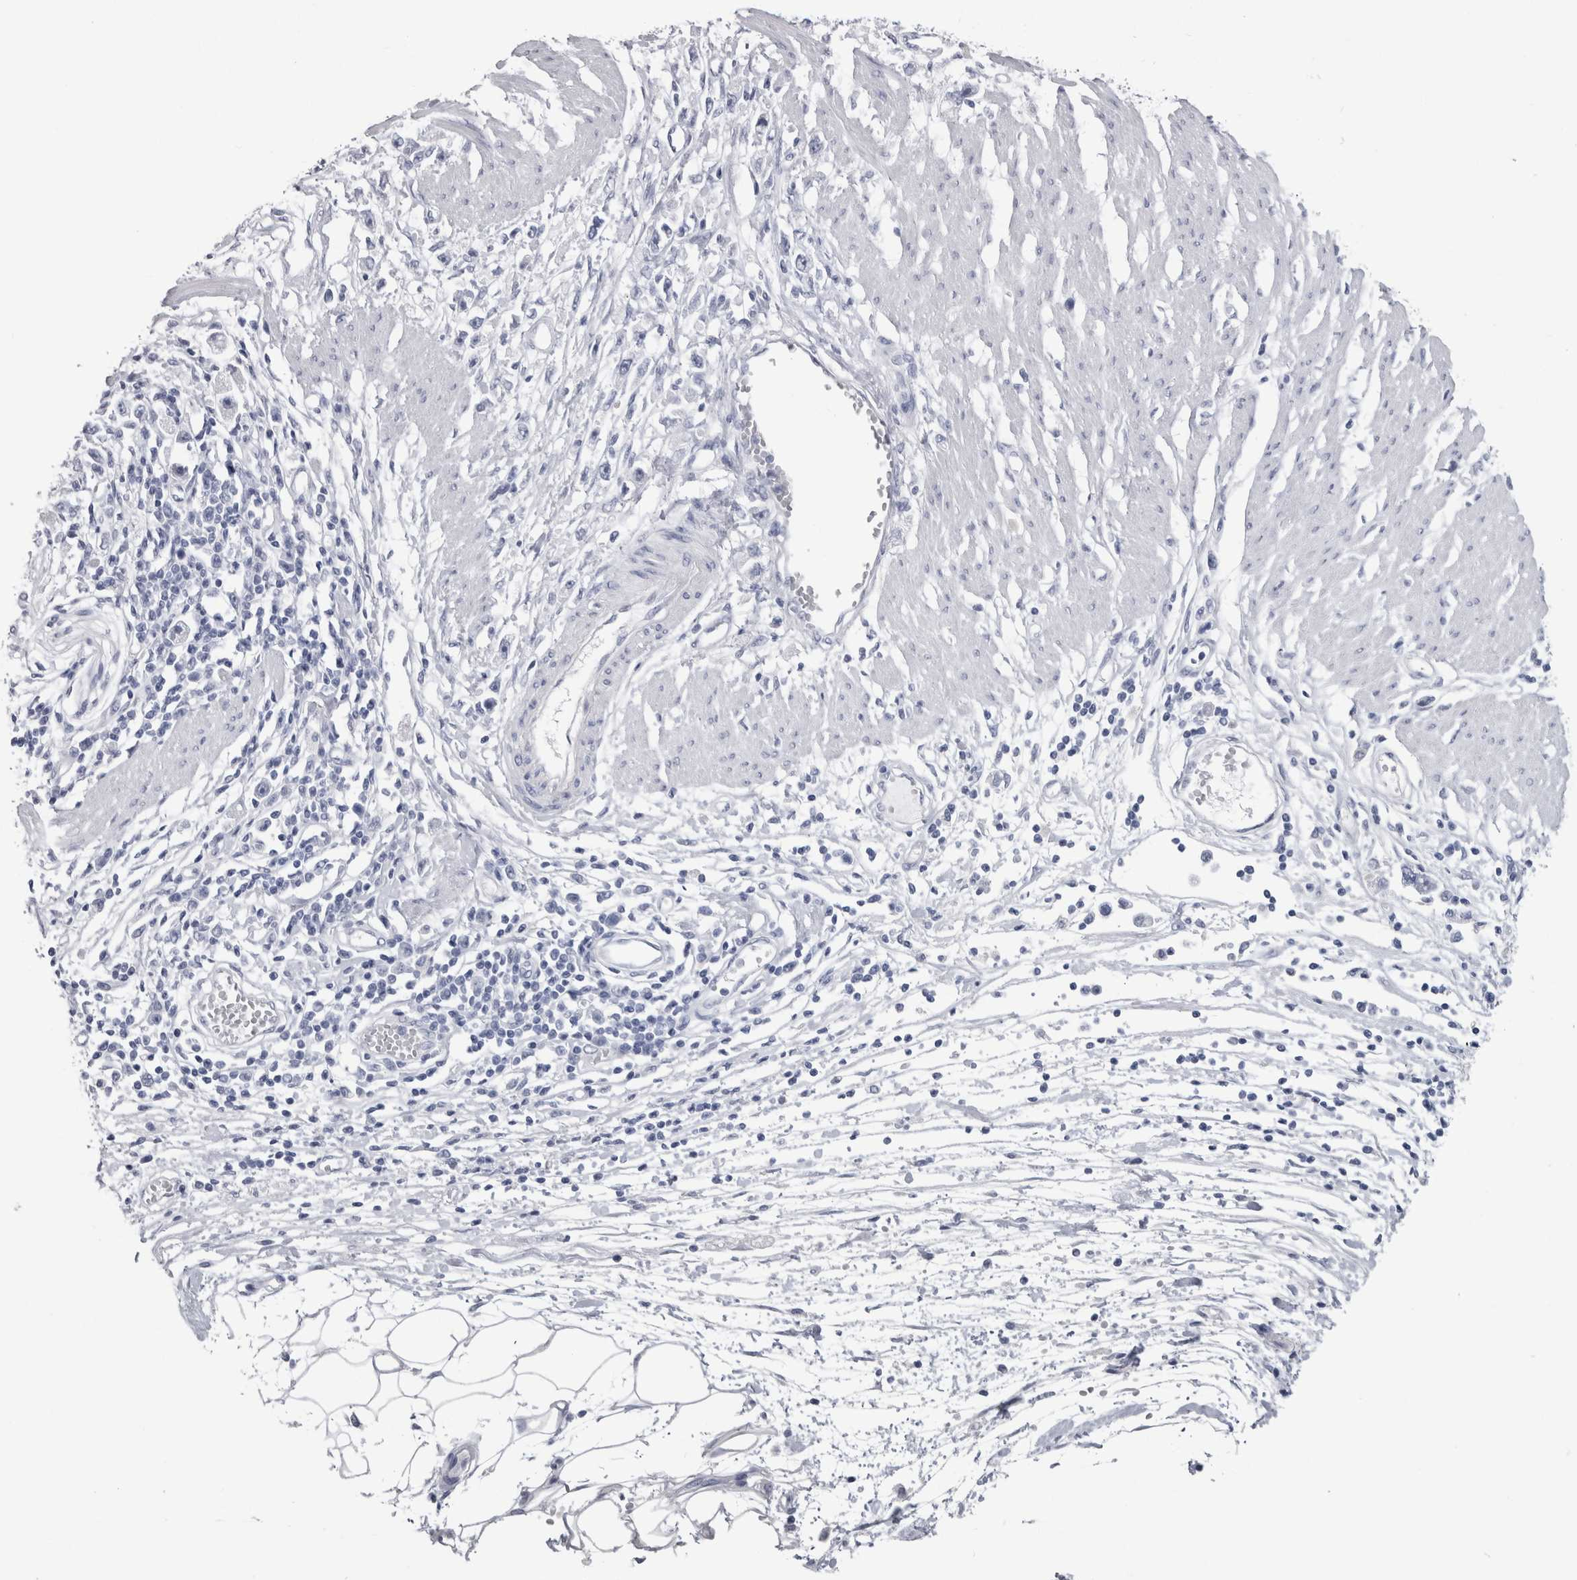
{"staining": {"intensity": "negative", "quantity": "none", "location": "none"}, "tissue": "stomach cancer", "cell_type": "Tumor cells", "image_type": "cancer", "snomed": [{"axis": "morphology", "description": "Adenocarcinoma, NOS"}, {"axis": "topography", "description": "Stomach"}], "caption": "Image shows no protein expression in tumor cells of stomach adenocarcinoma tissue. (DAB (3,3'-diaminobenzidine) immunohistochemistry, high magnification).", "gene": "PTH", "patient": {"sex": "female", "age": 59}}